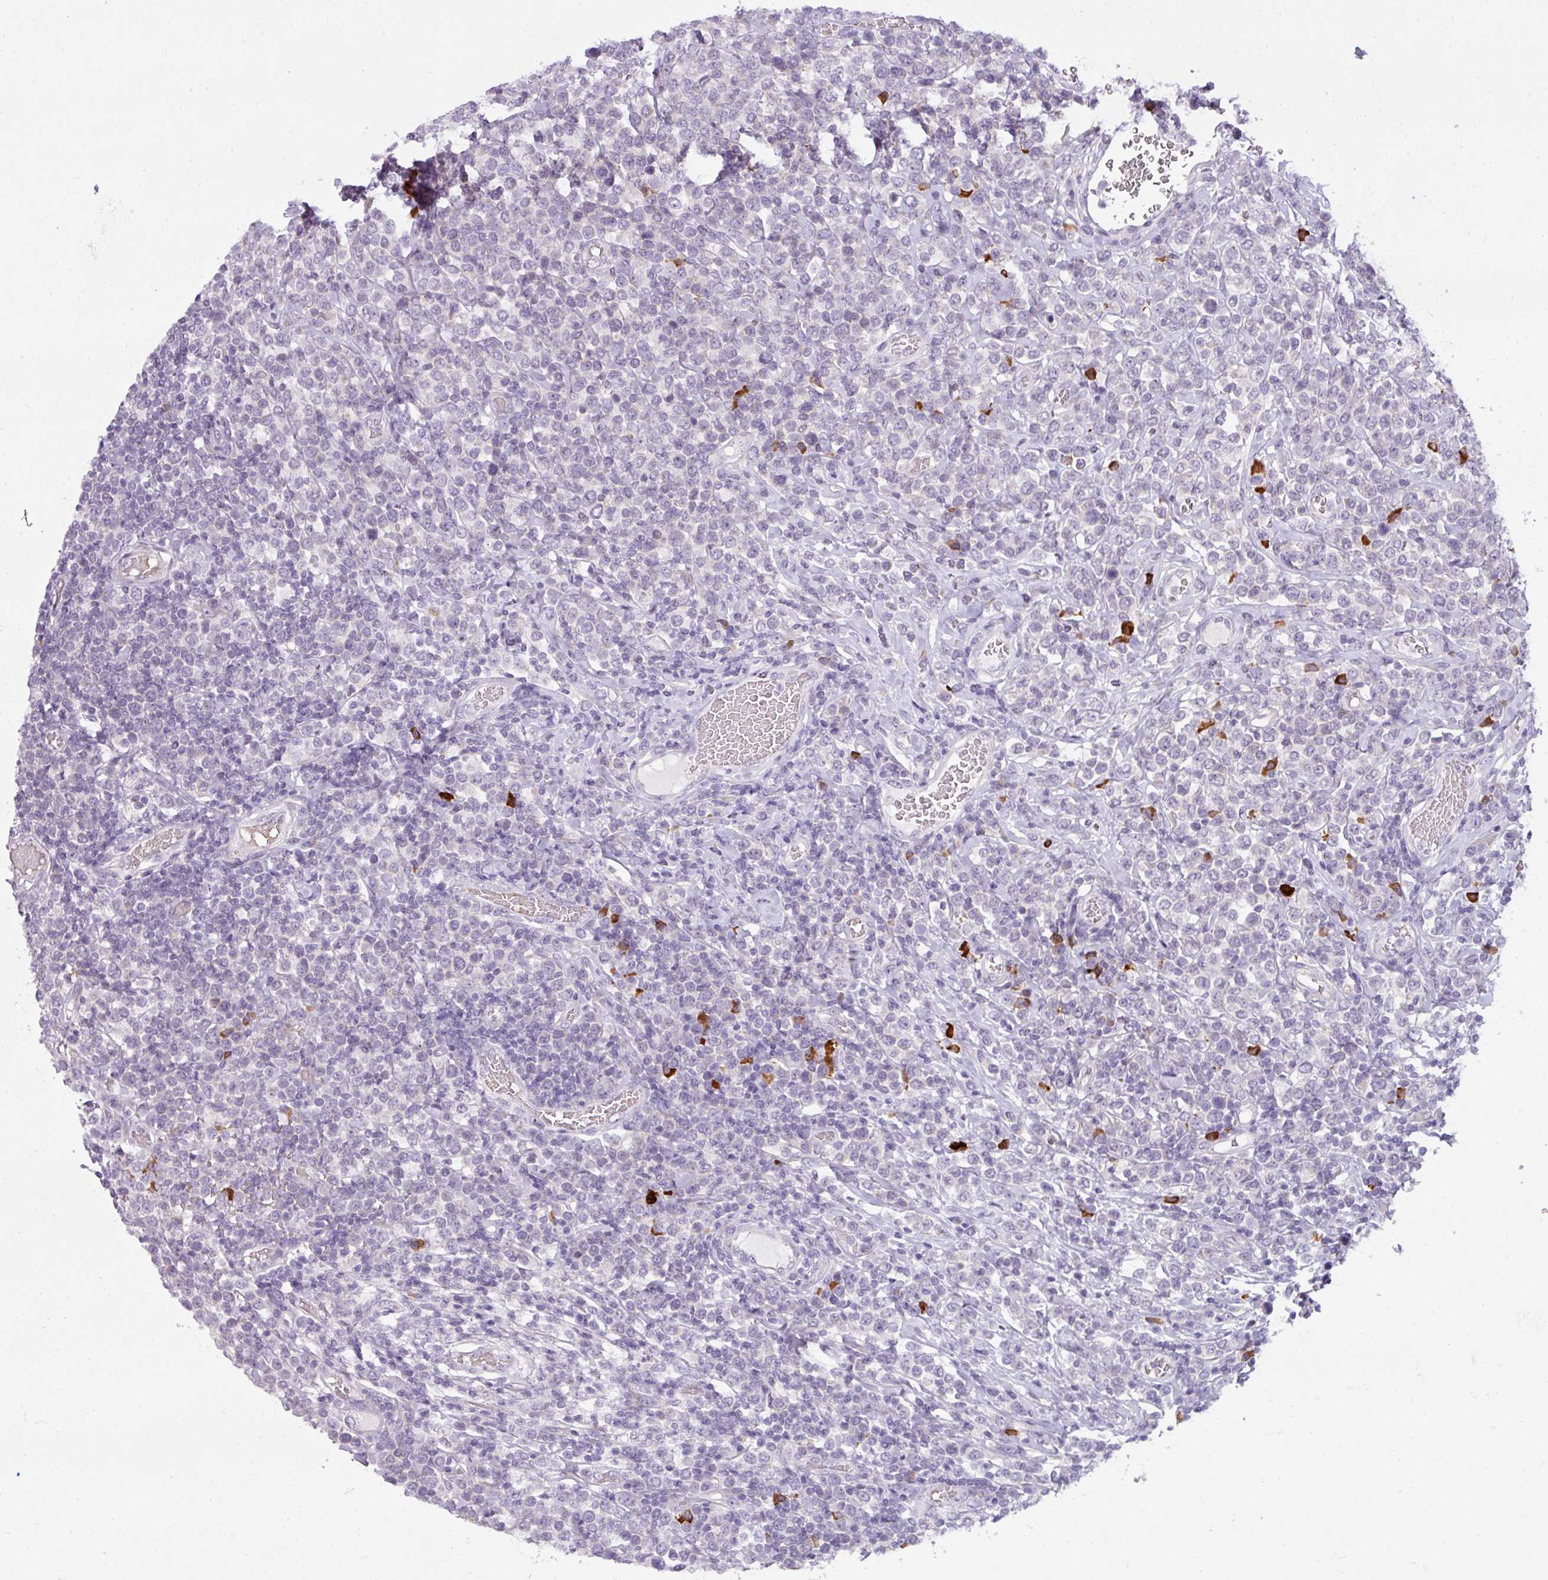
{"staining": {"intensity": "negative", "quantity": "none", "location": "none"}, "tissue": "lymphoma", "cell_type": "Tumor cells", "image_type": "cancer", "snomed": [{"axis": "morphology", "description": "Malignant lymphoma, non-Hodgkin's type, High grade"}, {"axis": "topography", "description": "Soft tissue"}], "caption": "An image of human malignant lymphoma, non-Hodgkin's type (high-grade) is negative for staining in tumor cells.", "gene": "C2orf68", "patient": {"sex": "female", "age": 56}}